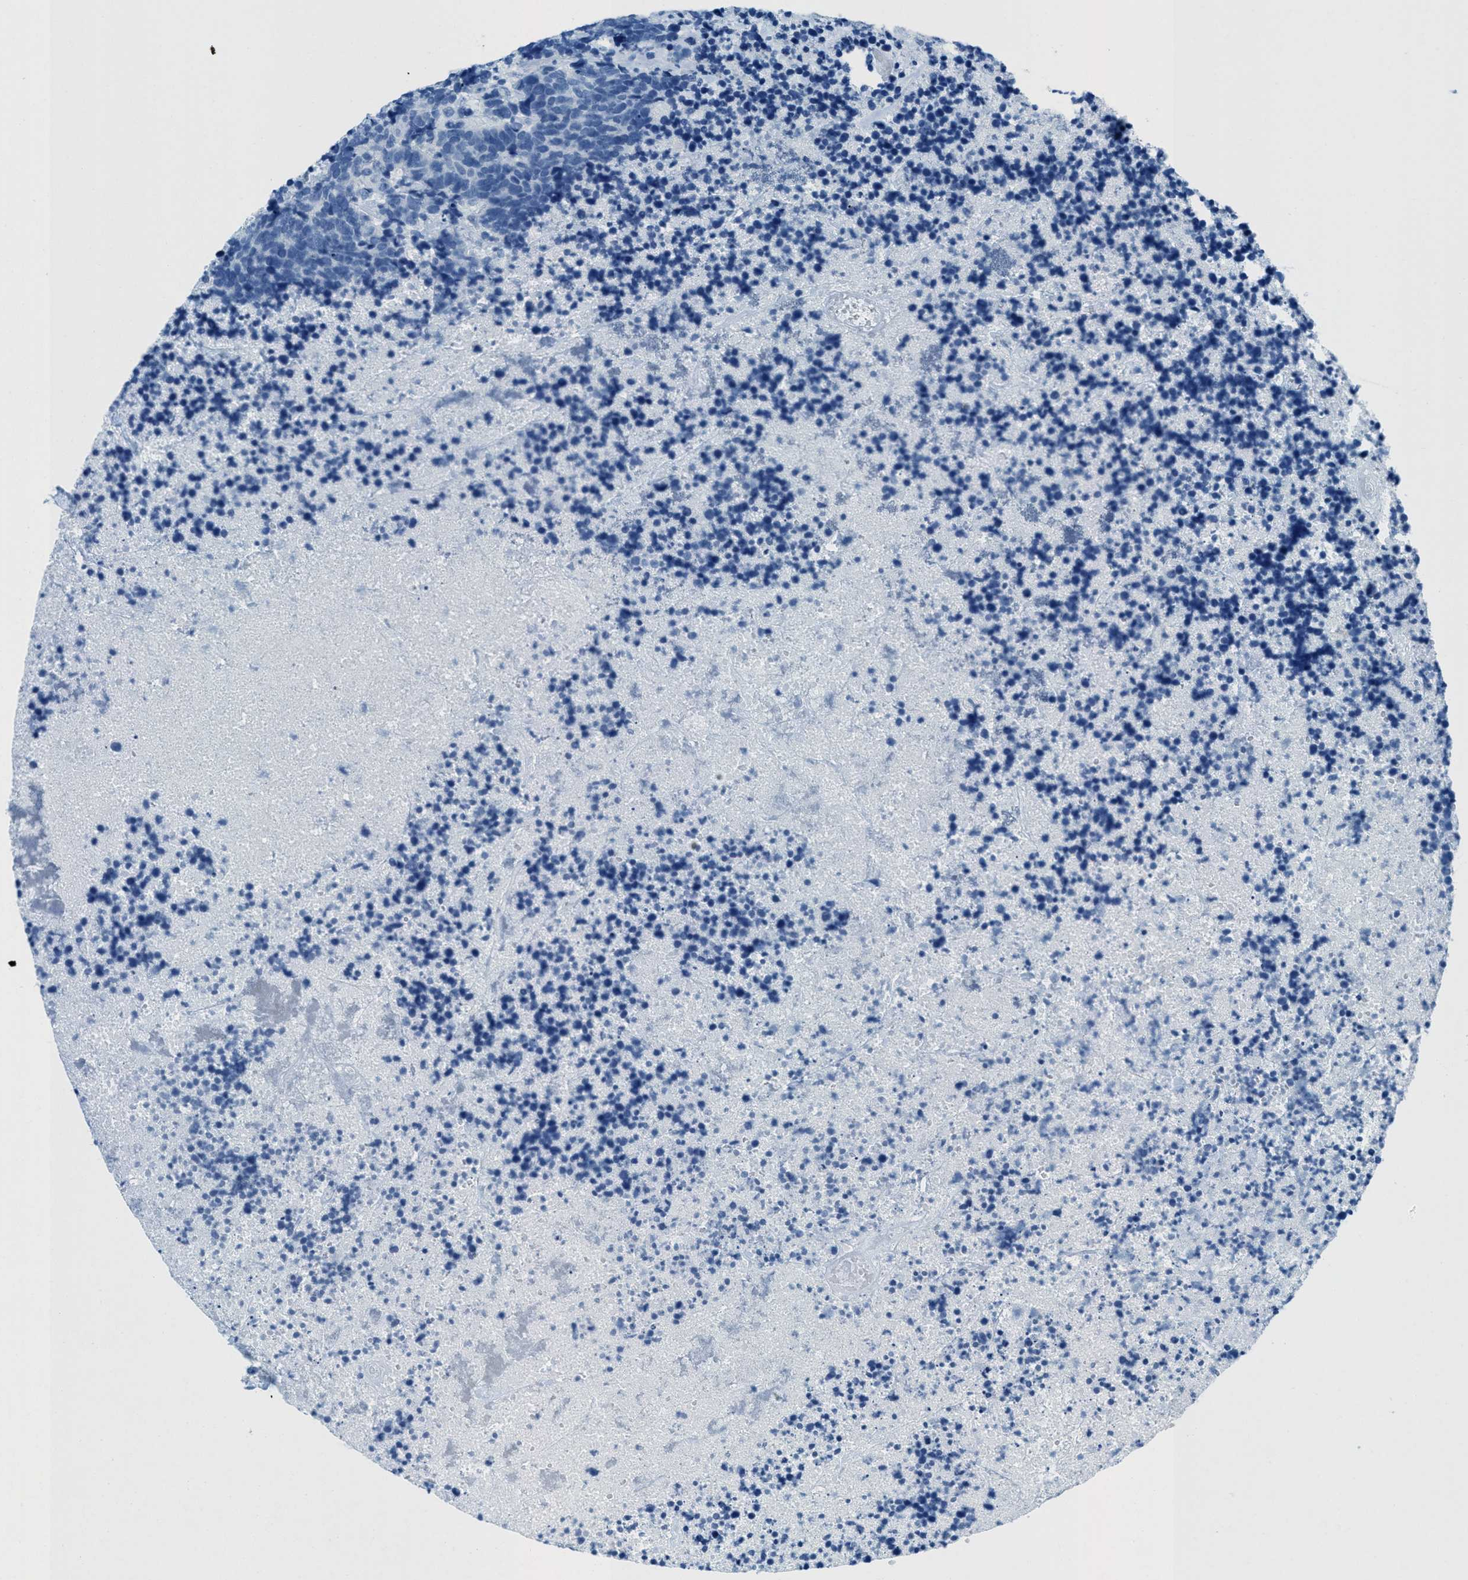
{"staining": {"intensity": "negative", "quantity": "none", "location": "none"}, "tissue": "carcinoid", "cell_type": "Tumor cells", "image_type": "cancer", "snomed": [{"axis": "morphology", "description": "Carcinoma, NOS"}, {"axis": "morphology", "description": "Carcinoid, malignant, NOS"}, {"axis": "topography", "description": "Urinary bladder"}], "caption": "This is a histopathology image of IHC staining of carcinoid, which shows no positivity in tumor cells.", "gene": "GALNT17", "patient": {"sex": "male", "age": 57}}